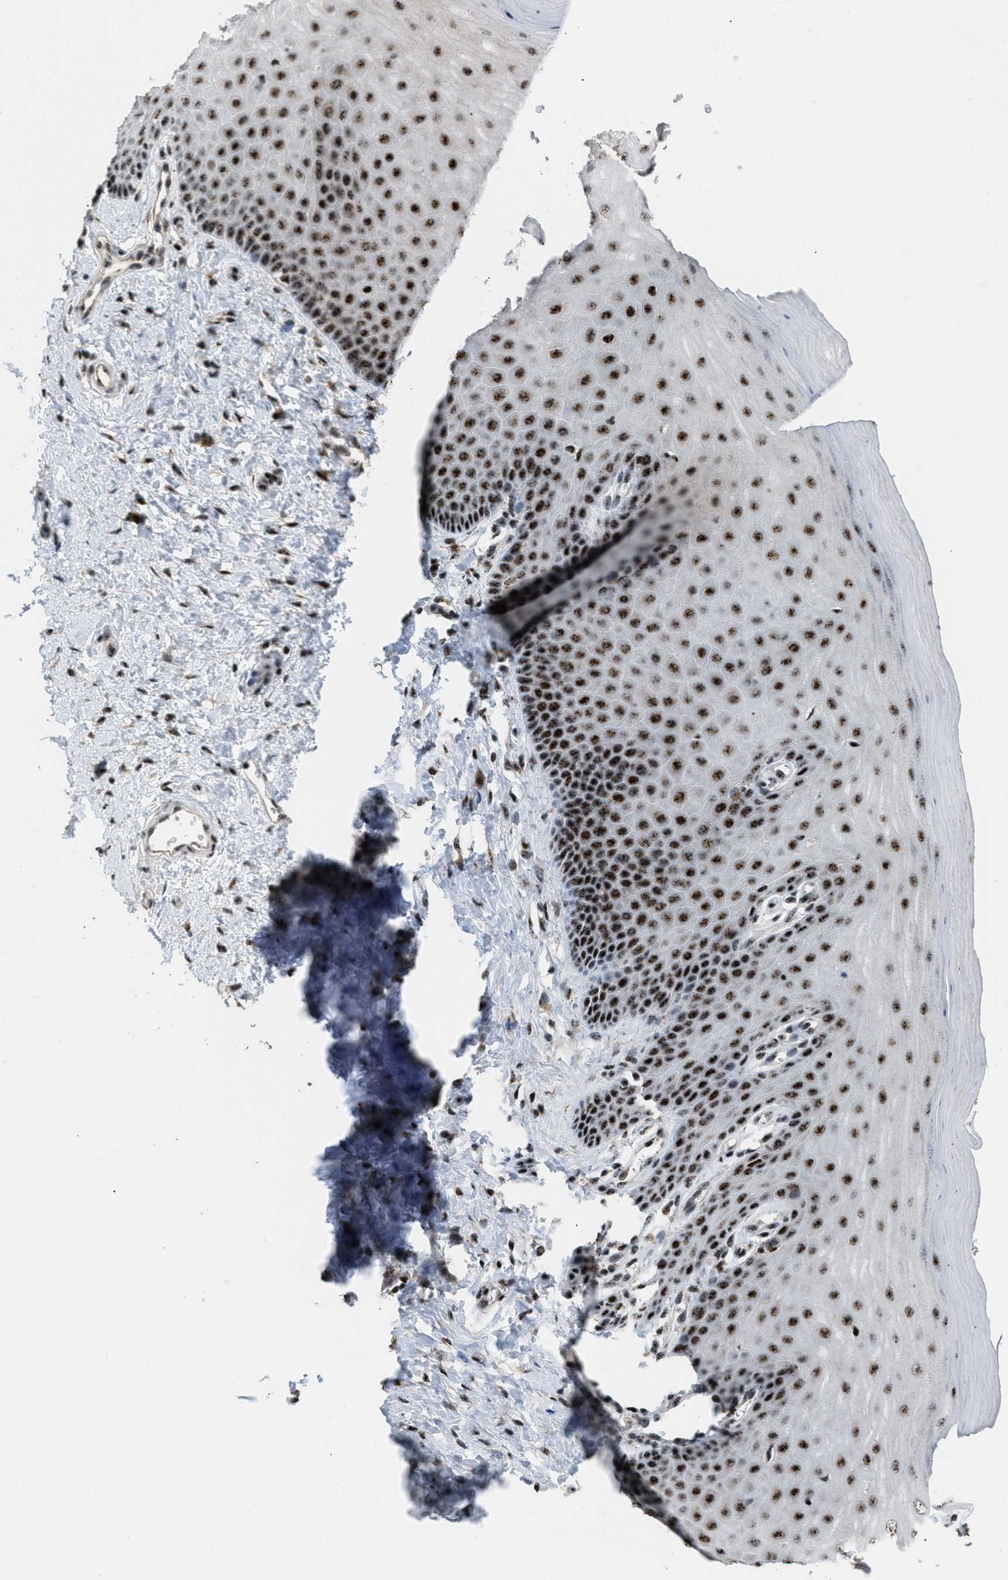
{"staining": {"intensity": "moderate", "quantity": "25%-75%", "location": "cytoplasmic/membranous,nuclear"}, "tissue": "cervix", "cell_type": "Glandular cells", "image_type": "normal", "snomed": [{"axis": "morphology", "description": "Normal tissue, NOS"}, {"axis": "topography", "description": "Cervix"}], "caption": "Immunohistochemical staining of normal human cervix reveals 25%-75% levels of moderate cytoplasmic/membranous,nuclear protein staining in approximately 25%-75% of glandular cells.", "gene": "CDR2", "patient": {"sex": "female", "age": 55}}